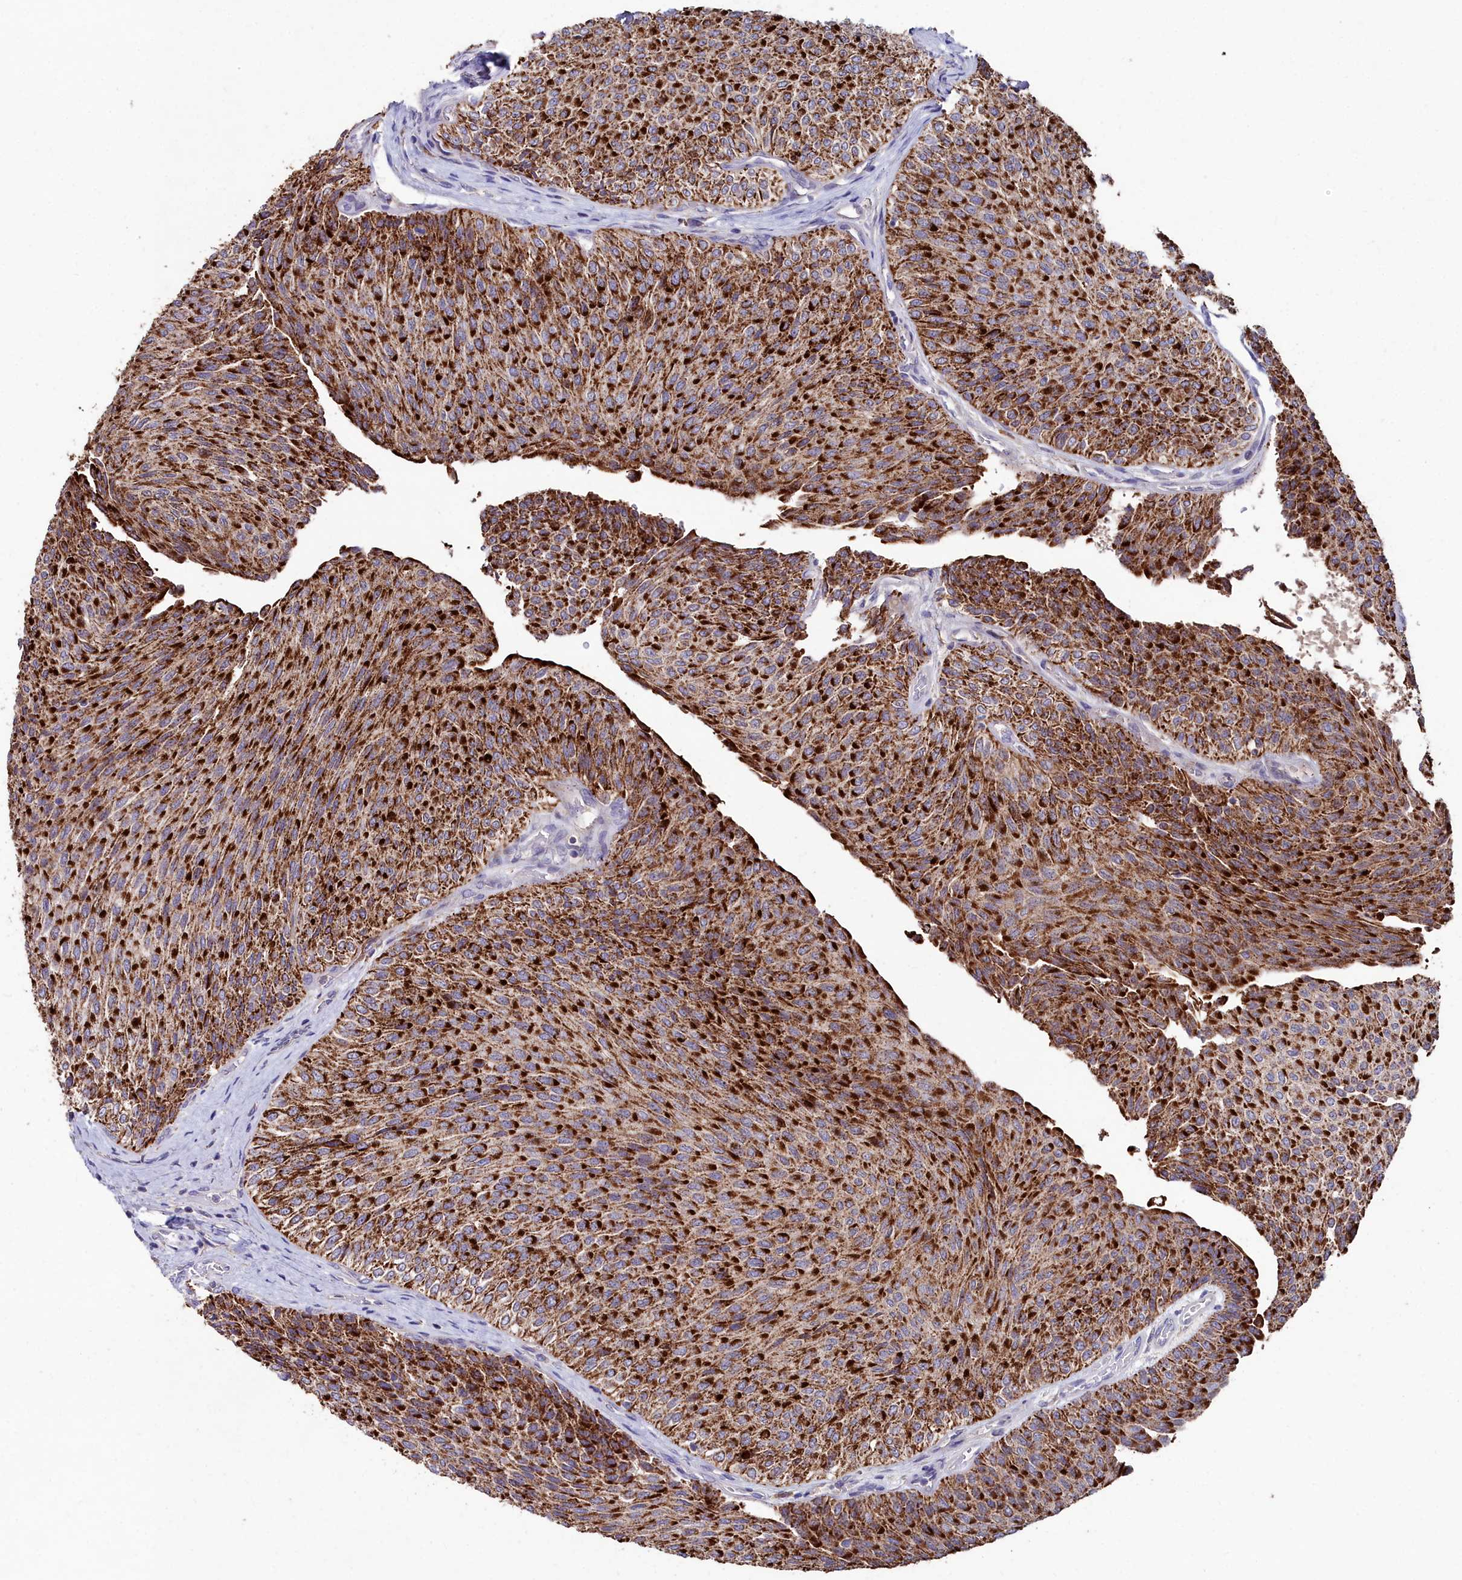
{"staining": {"intensity": "strong", "quantity": ">75%", "location": "cytoplasmic/membranous"}, "tissue": "urothelial cancer", "cell_type": "Tumor cells", "image_type": "cancer", "snomed": [{"axis": "morphology", "description": "Urothelial carcinoma, Low grade"}, {"axis": "topography", "description": "Urinary bladder"}], "caption": "This histopathology image reveals urothelial cancer stained with immunohistochemistry to label a protein in brown. The cytoplasmic/membranous of tumor cells show strong positivity for the protein. Nuclei are counter-stained blue.", "gene": "AMBRA1", "patient": {"sex": "male", "age": 78}}